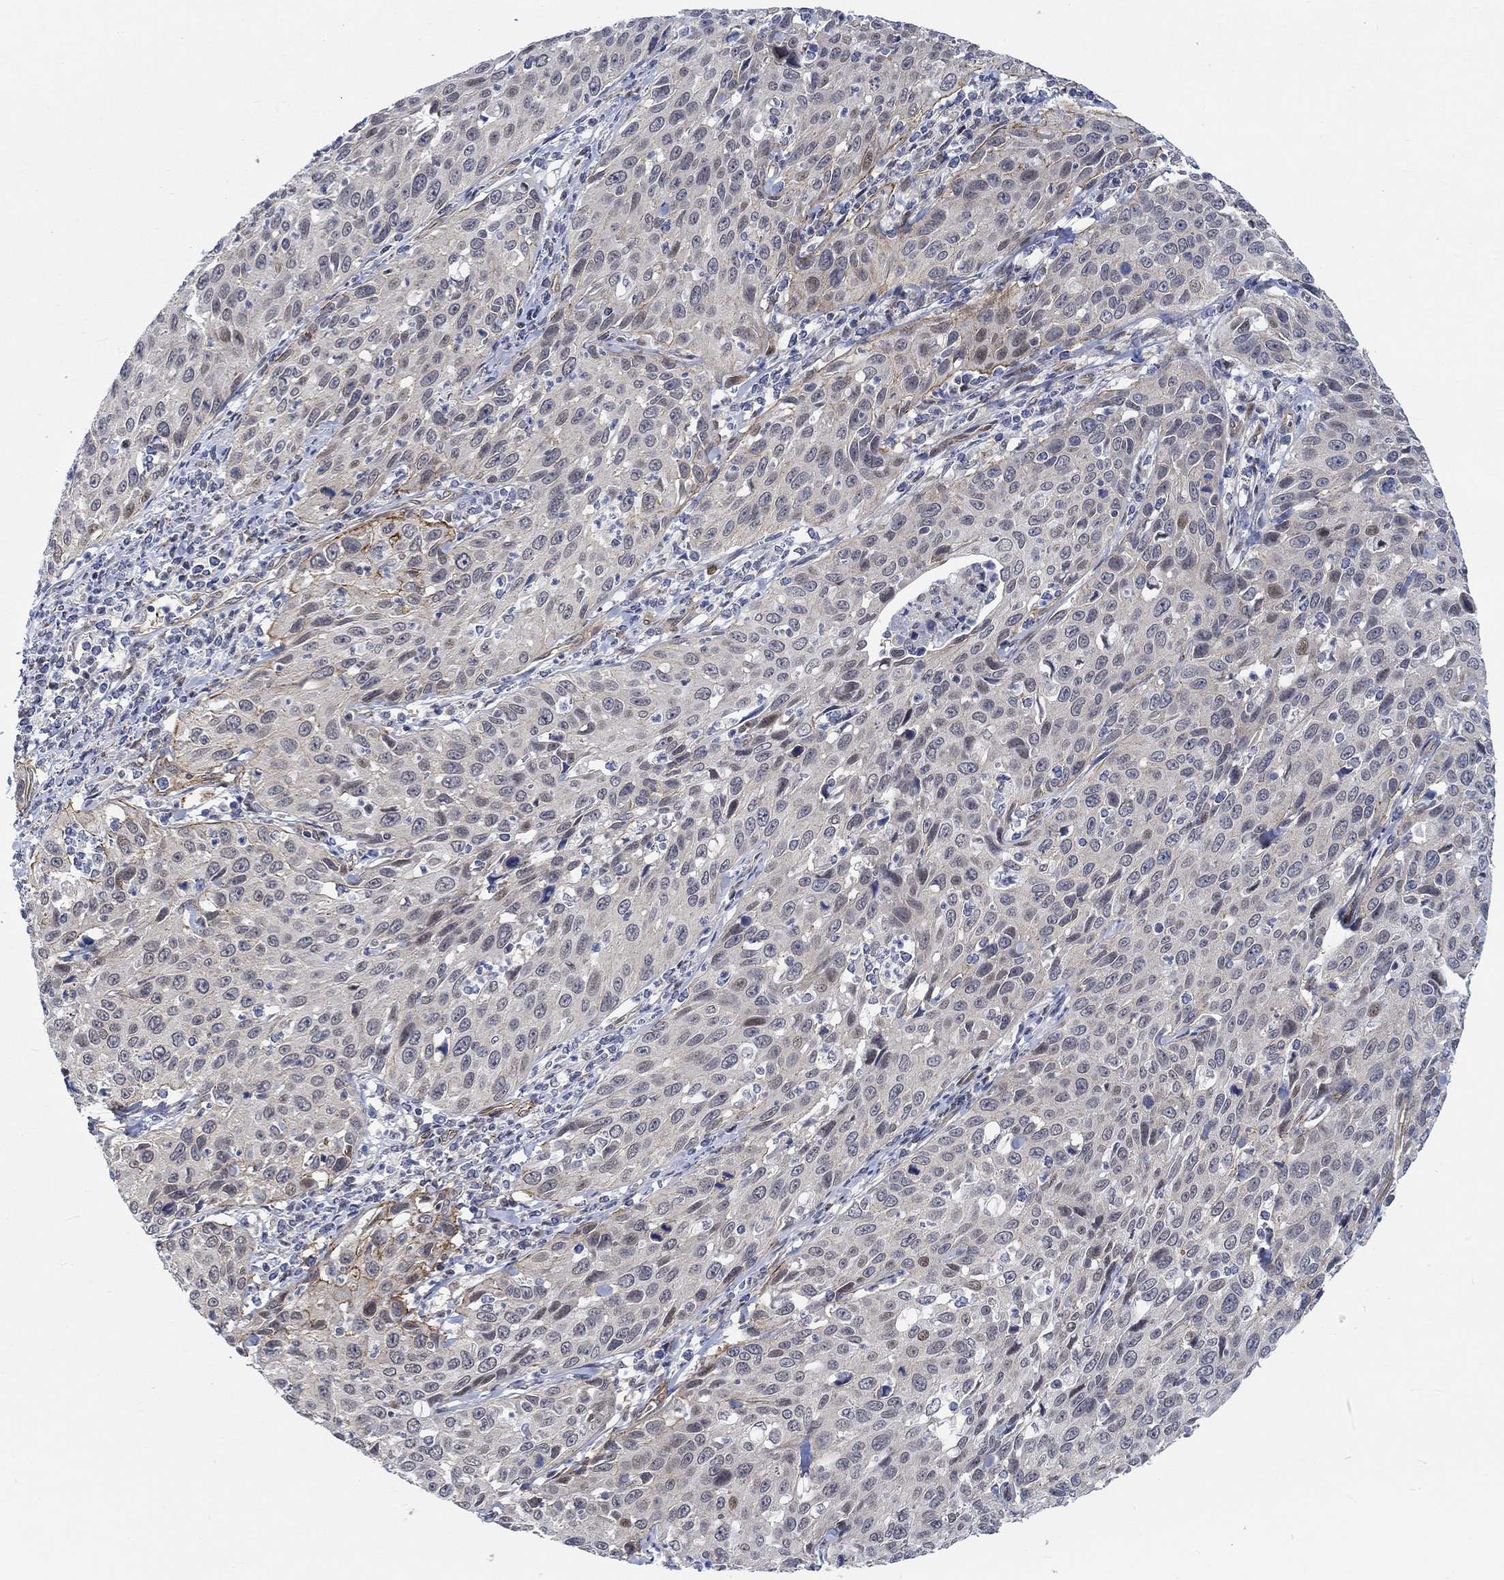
{"staining": {"intensity": "moderate", "quantity": "<25%", "location": "cytoplasmic/membranous"}, "tissue": "cervical cancer", "cell_type": "Tumor cells", "image_type": "cancer", "snomed": [{"axis": "morphology", "description": "Squamous cell carcinoma, NOS"}, {"axis": "topography", "description": "Cervix"}], "caption": "Immunohistochemical staining of human cervical squamous cell carcinoma shows low levels of moderate cytoplasmic/membranous protein staining in about <25% of tumor cells.", "gene": "KCNH8", "patient": {"sex": "female", "age": 26}}